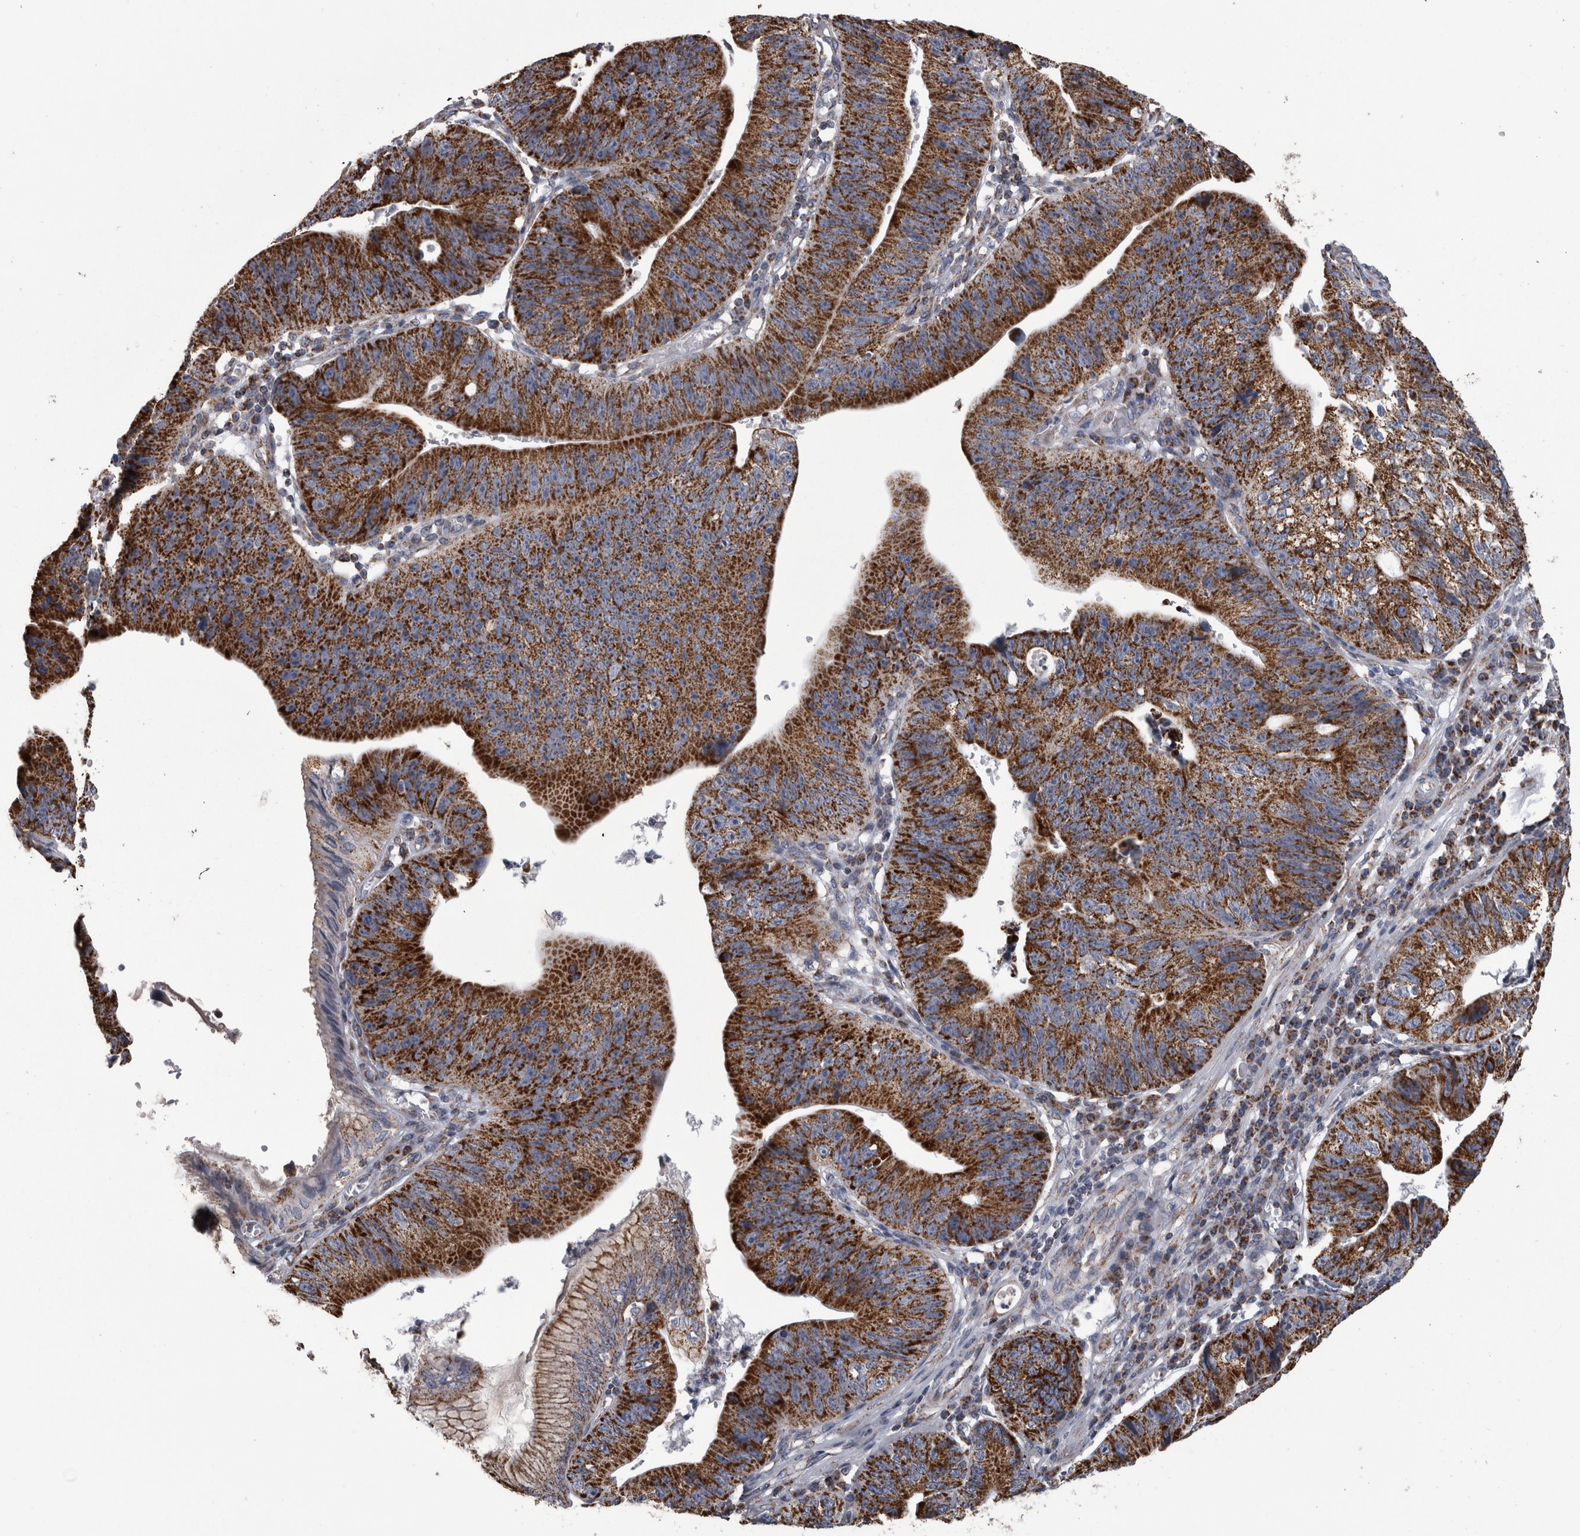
{"staining": {"intensity": "strong", "quantity": ">75%", "location": "cytoplasmic/membranous"}, "tissue": "stomach cancer", "cell_type": "Tumor cells", "image_type": "cancer", "snomed": [{"axis": "morphology", "description": "Adenocarcinoma, NOS"}, {"axis": "topography", "description": "Stomach"}], "caption": "A high-resolution photomicrograph shows immunohistochemistry staining of adenocarcinoma (stomach), which displays strong cytoplasmic/membranous expression in approximately >75% of tumor cells.", "gene": "MDH2", "patient": {"sex": "male", "age": 59}}